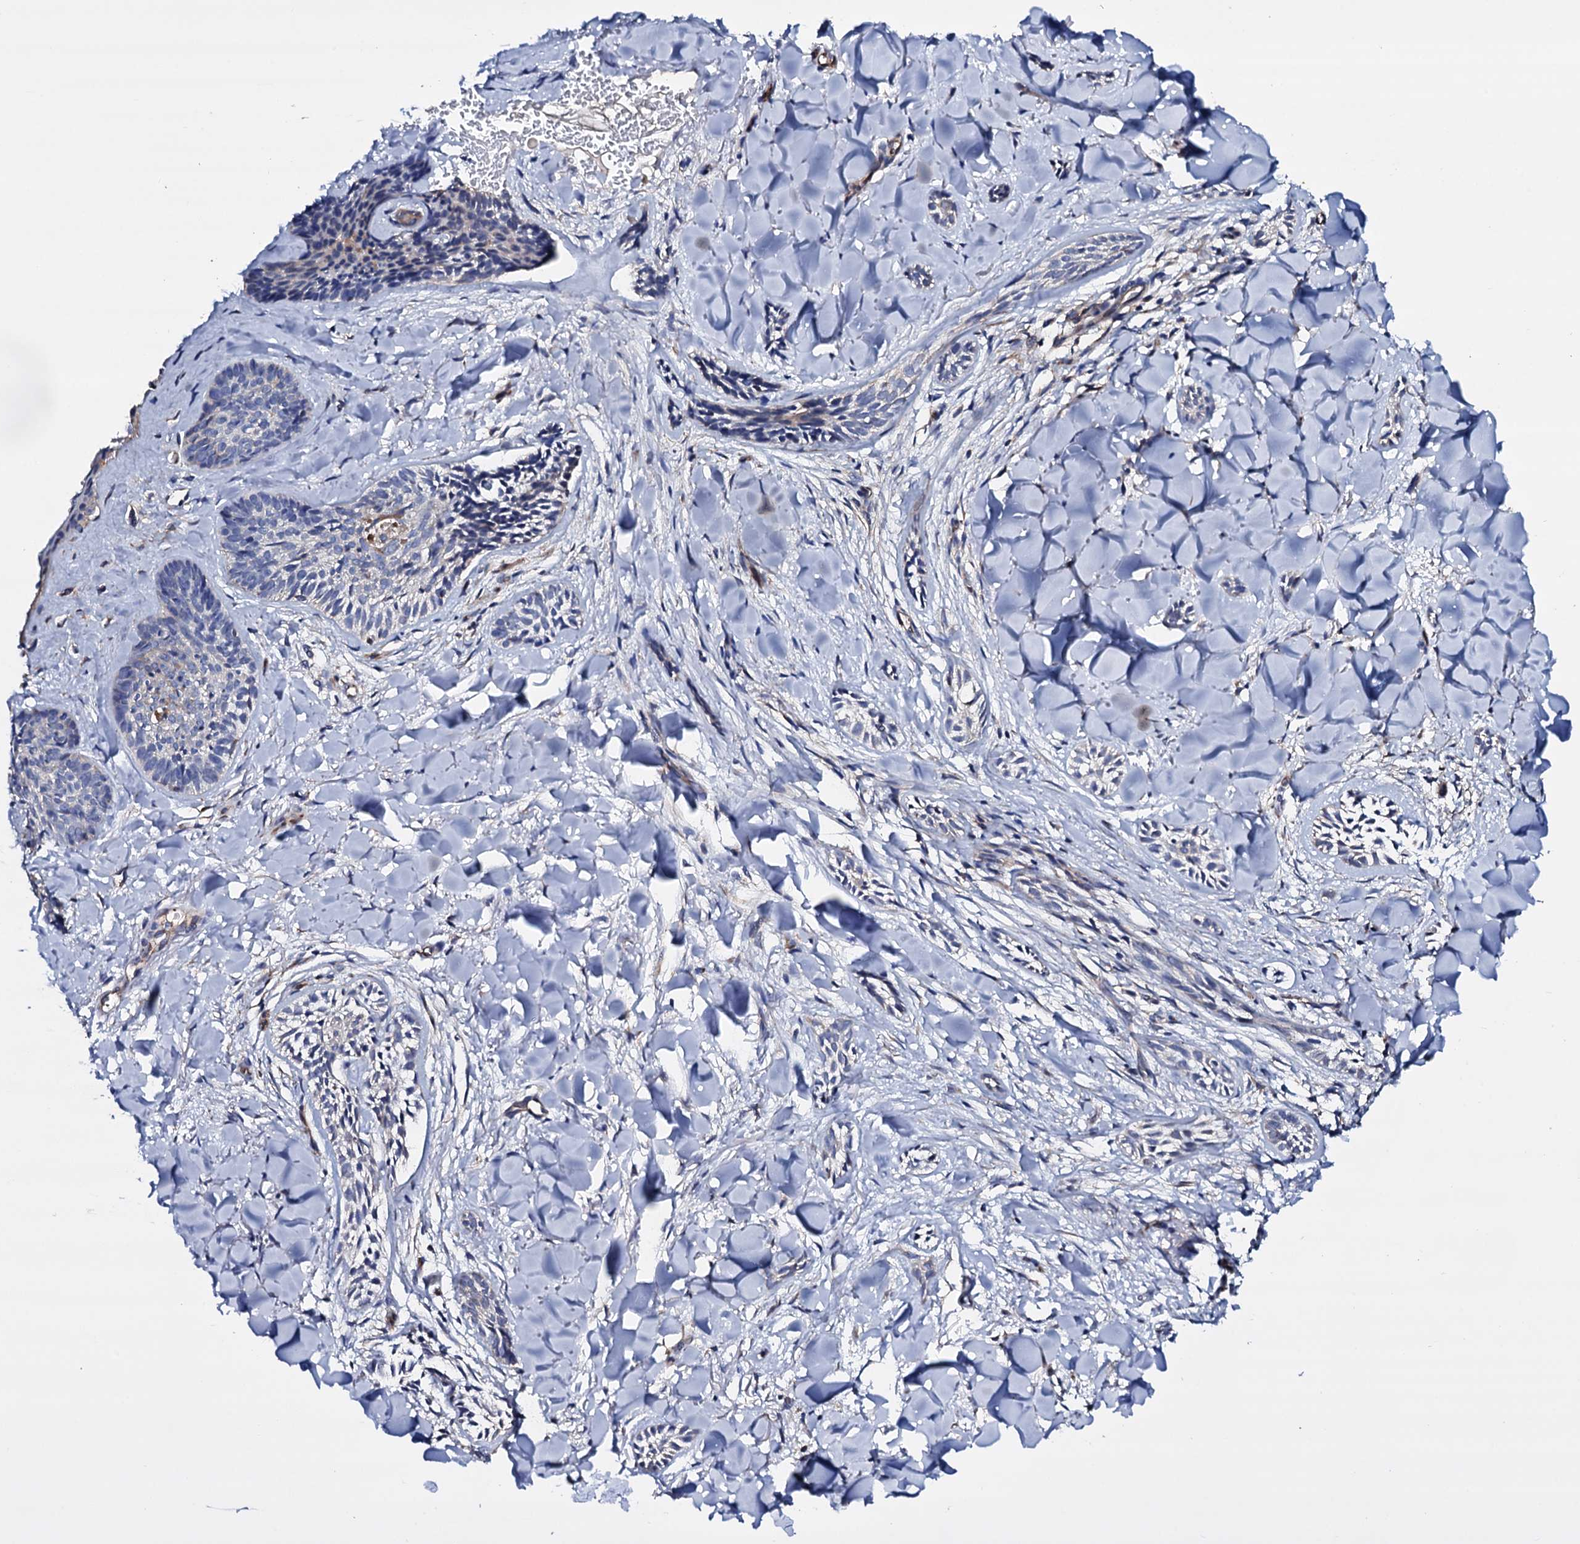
{"staining": {"intensity": "negative", "quantity": "none", "location": "none"}, "tissue": "skin cancer", "cell_type": "Tumor cells", "image_type": "cancer", "snomed": [{"axis": "morphology", "description": "Basal cell carcinoma"}, {"axis": "topography", "description": "Skin"}], "caption": "High power microscopy histopathology image of an IHC micrograph of basal cell carcinoma (skin), revealing no significant expression in tumor cells.", "gene": "BCL2L14", "patient": {"sex": "female", "age": 59}}